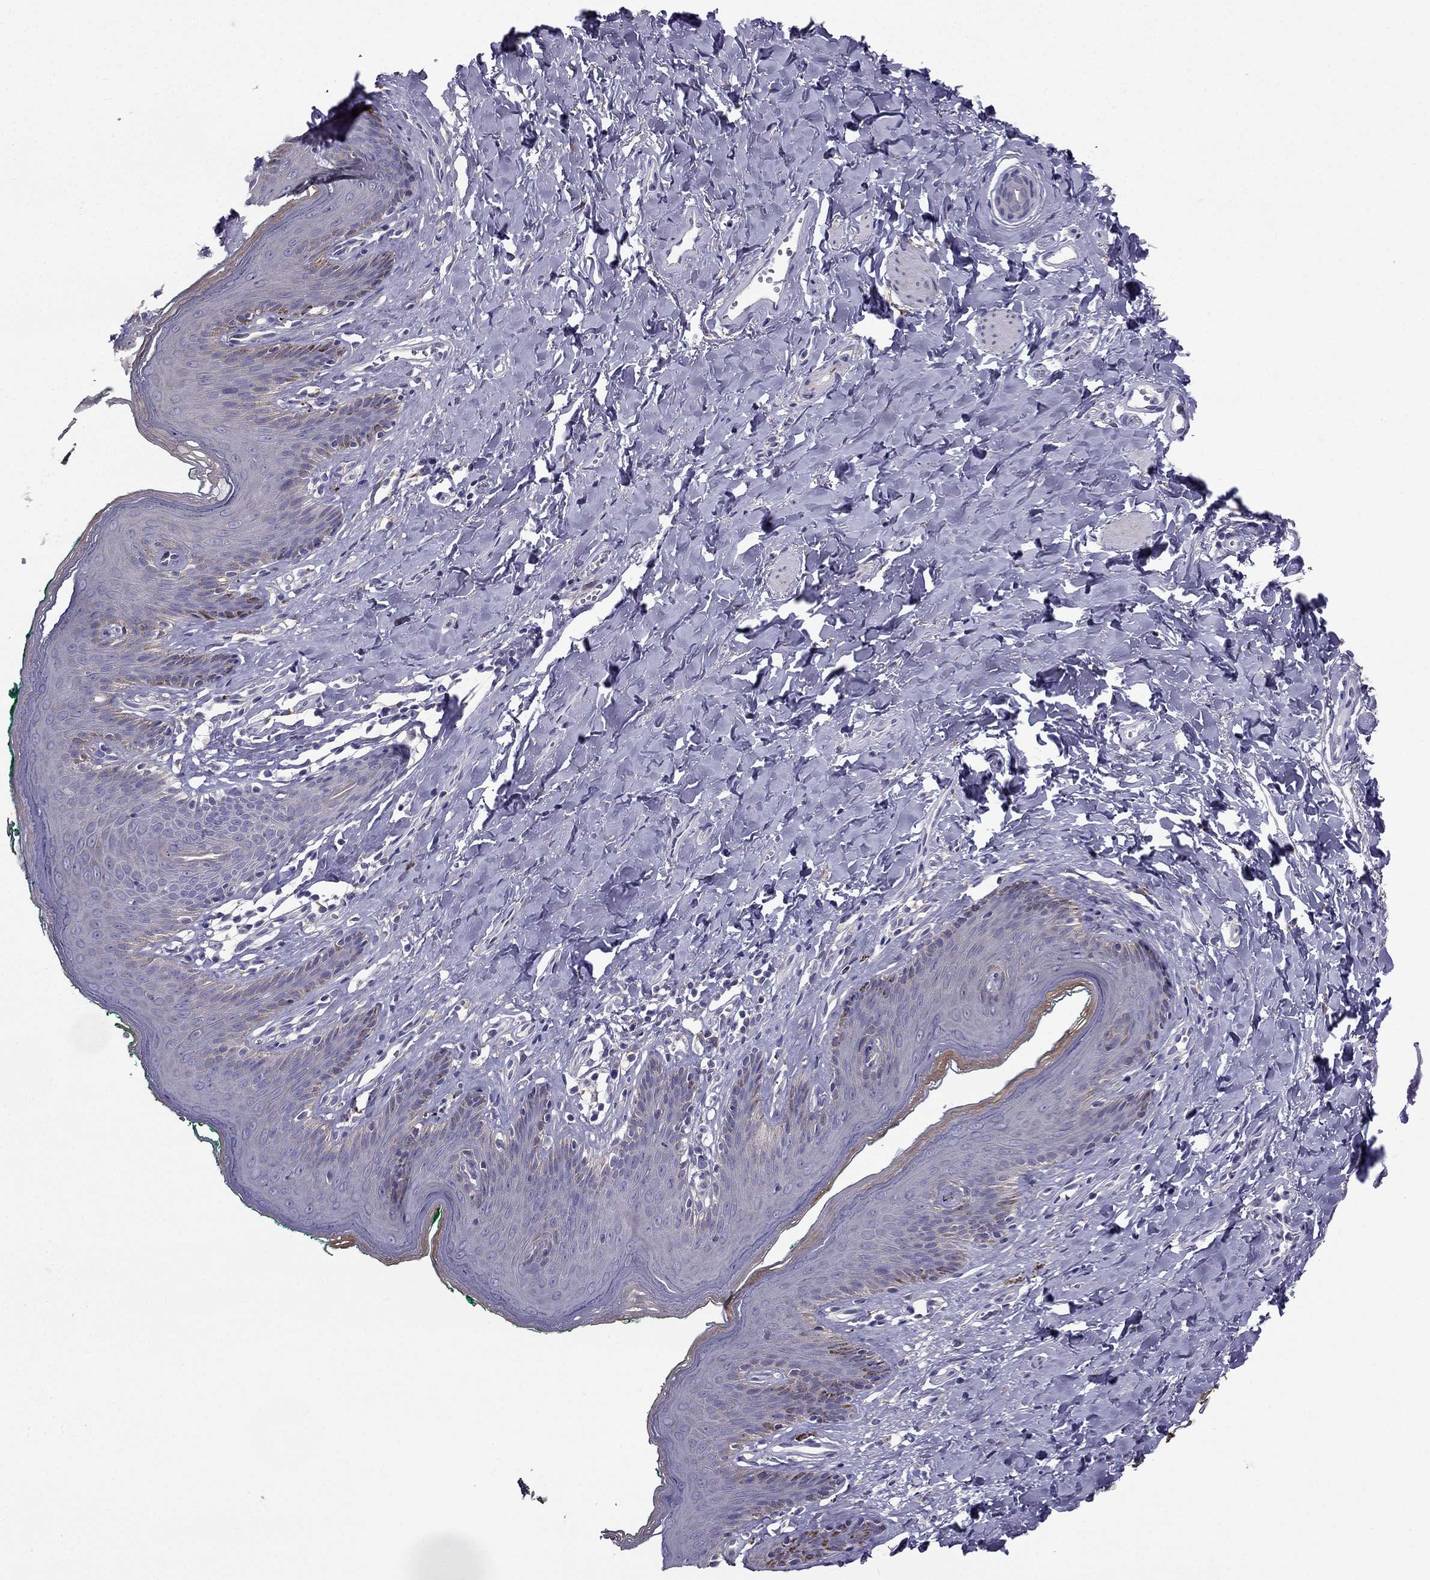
{"staining": {"intensity": "negative", "quantity": "none", "location": "none"}, "tissue": "skin", "cell_type": "Epidermal cells", "image_type": "normal", "snomed": [{"axis": "morphology", "description": "Normal tissue, NOS"}, {"axis": "topography", "description": "Vulva"}], "caption": "Skin stained for a protein using immunohistochemistry shows no staining epidermal cells.", "gene": "SYT5", "patient": {"sex": "female", "age": 66}}